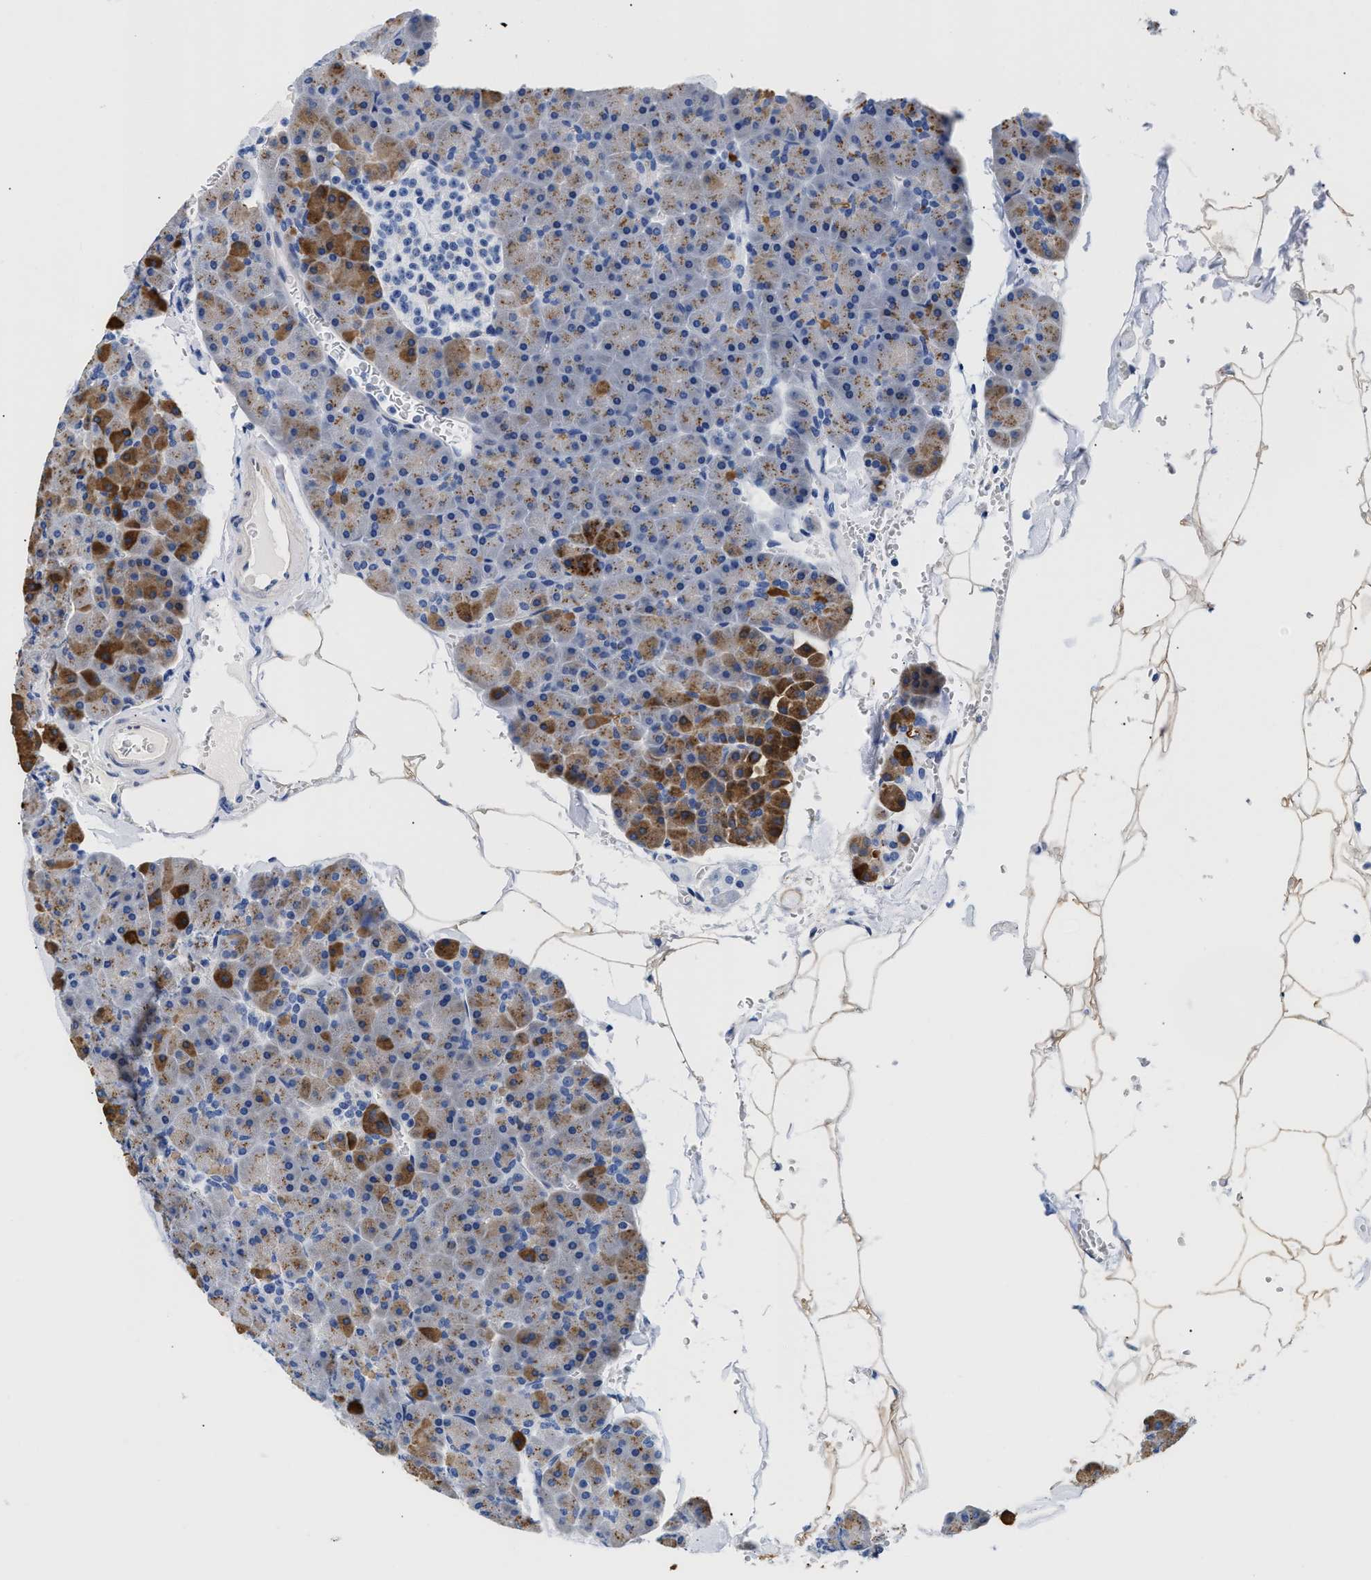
{"staining": {"intensity": "moderate", "quantity": "25%-75%", "location": "cytoplasmic/membranous"}, "tissue": "pancreas", "cell_type": "Exocrine glandular cells", "image_type": "normal", "snomed": [{"axis": "morphology", "description": "Normal tissue, NOS"}, {"axis": "topography", "description": "Pancreas"}], "caption": "This histopathology image exhibits immunohistochemistry (IHC) staining of normal human pancreas, with medium moderate cytoplasmic/membranous expression in approximately 25%-75% of exocrine glandular cells.", "gene": "TRIM29", "patient": {"sex": "male", "age": 35}}